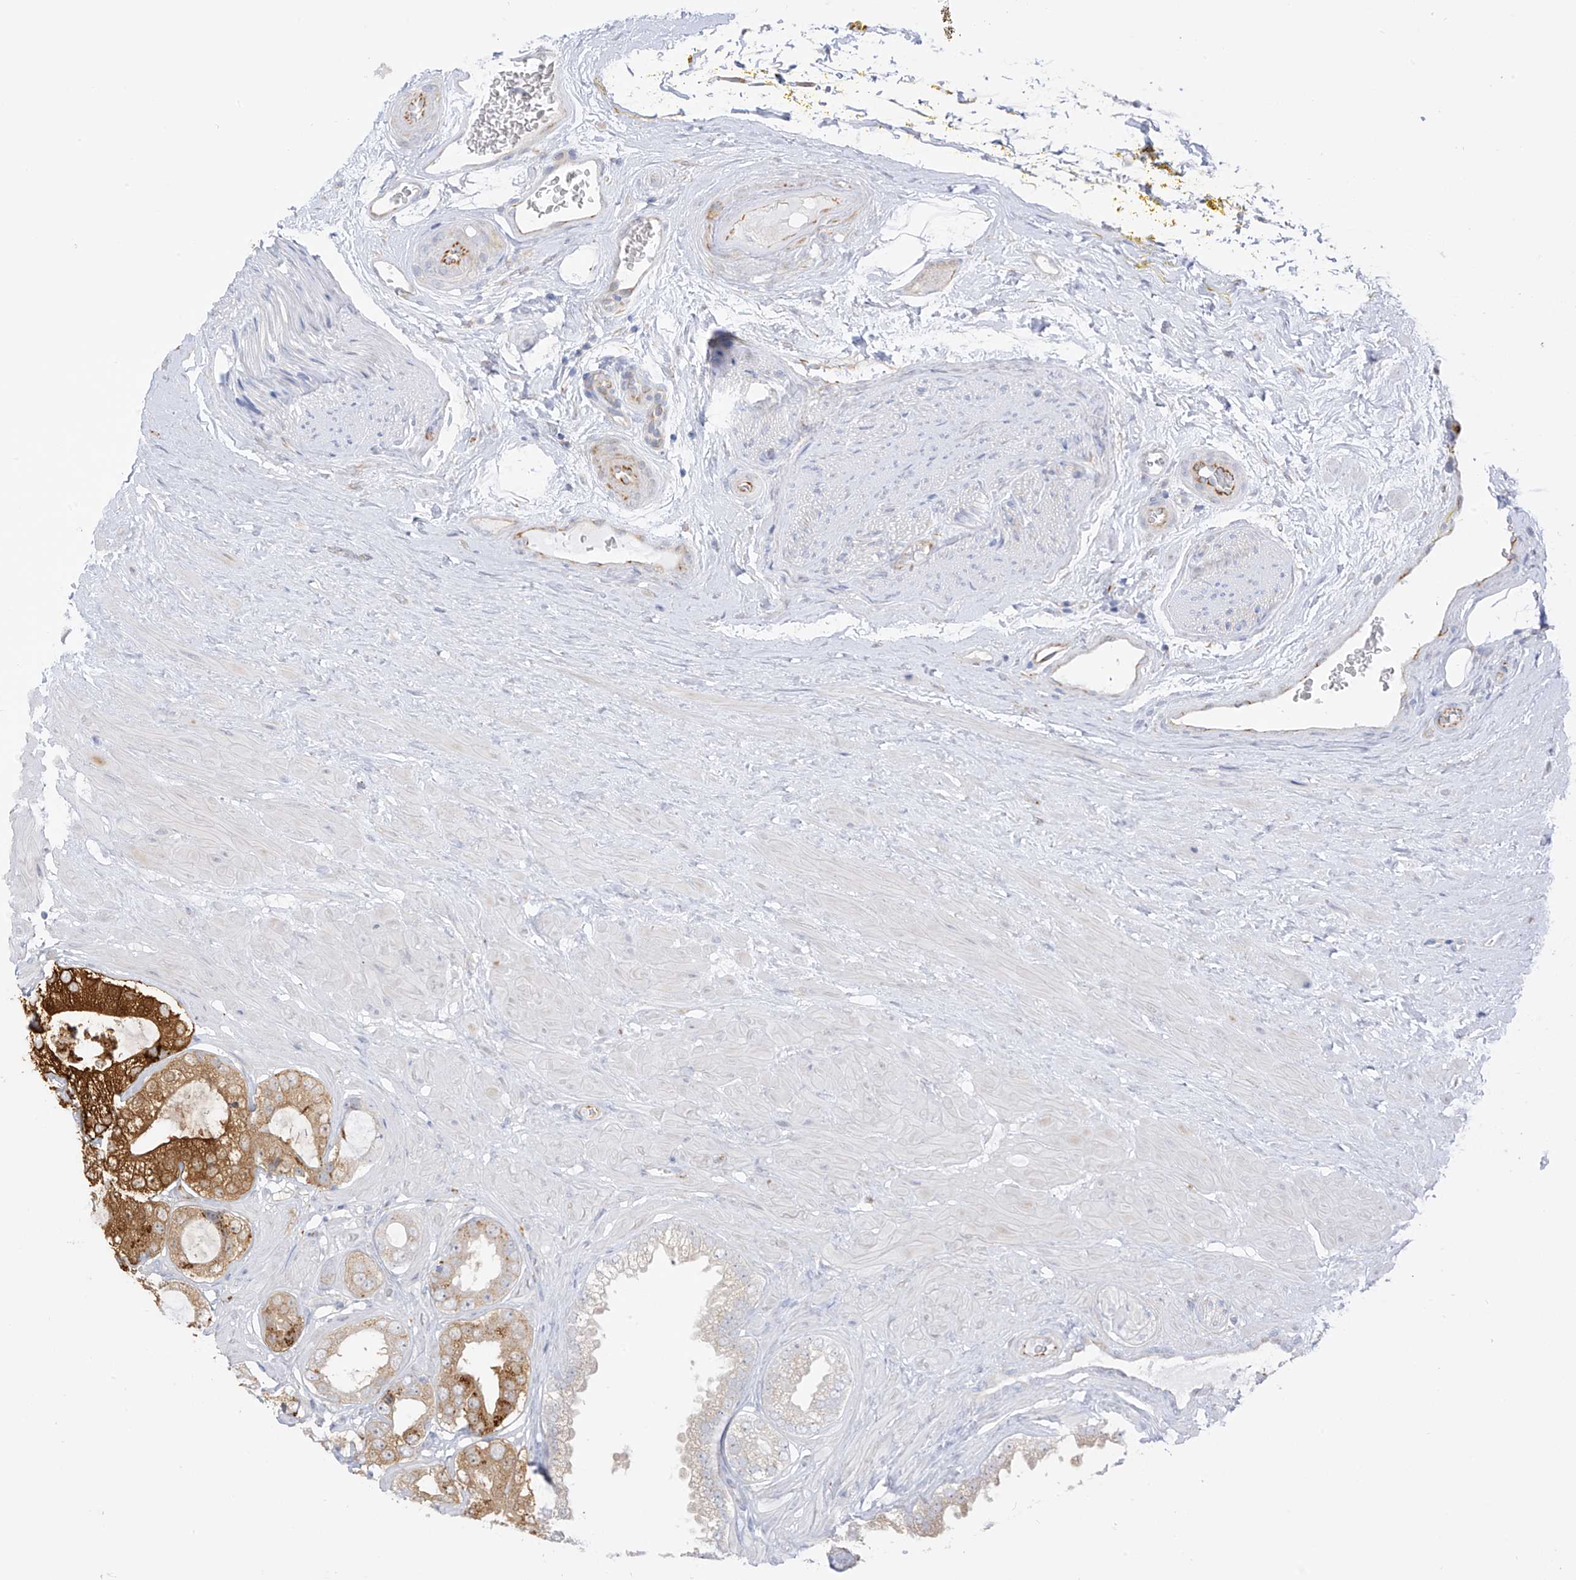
{"staining": {"intensity": "strong", "quantity": "<25%", "location": "cytoplasmic/membranous"}, "tissue": "prostate cancer", "cell_type": "Tumor cells", "image_type": "cancer", "snomed": [{"axis": "morphology", "description": "Adenocarcinoma, High grade"}, {"axis": "topography", "description": "Prostate"}], "caption": "Prostate adenocarcinoma (high-grade) was stained to show a protein in brown. There is medium levels of strong cytoplasmic/membranous positivity in approximately <25% of tumor cells.", "gene": "HS6ST2", "patient": {"sex": "male", "age": 59}}